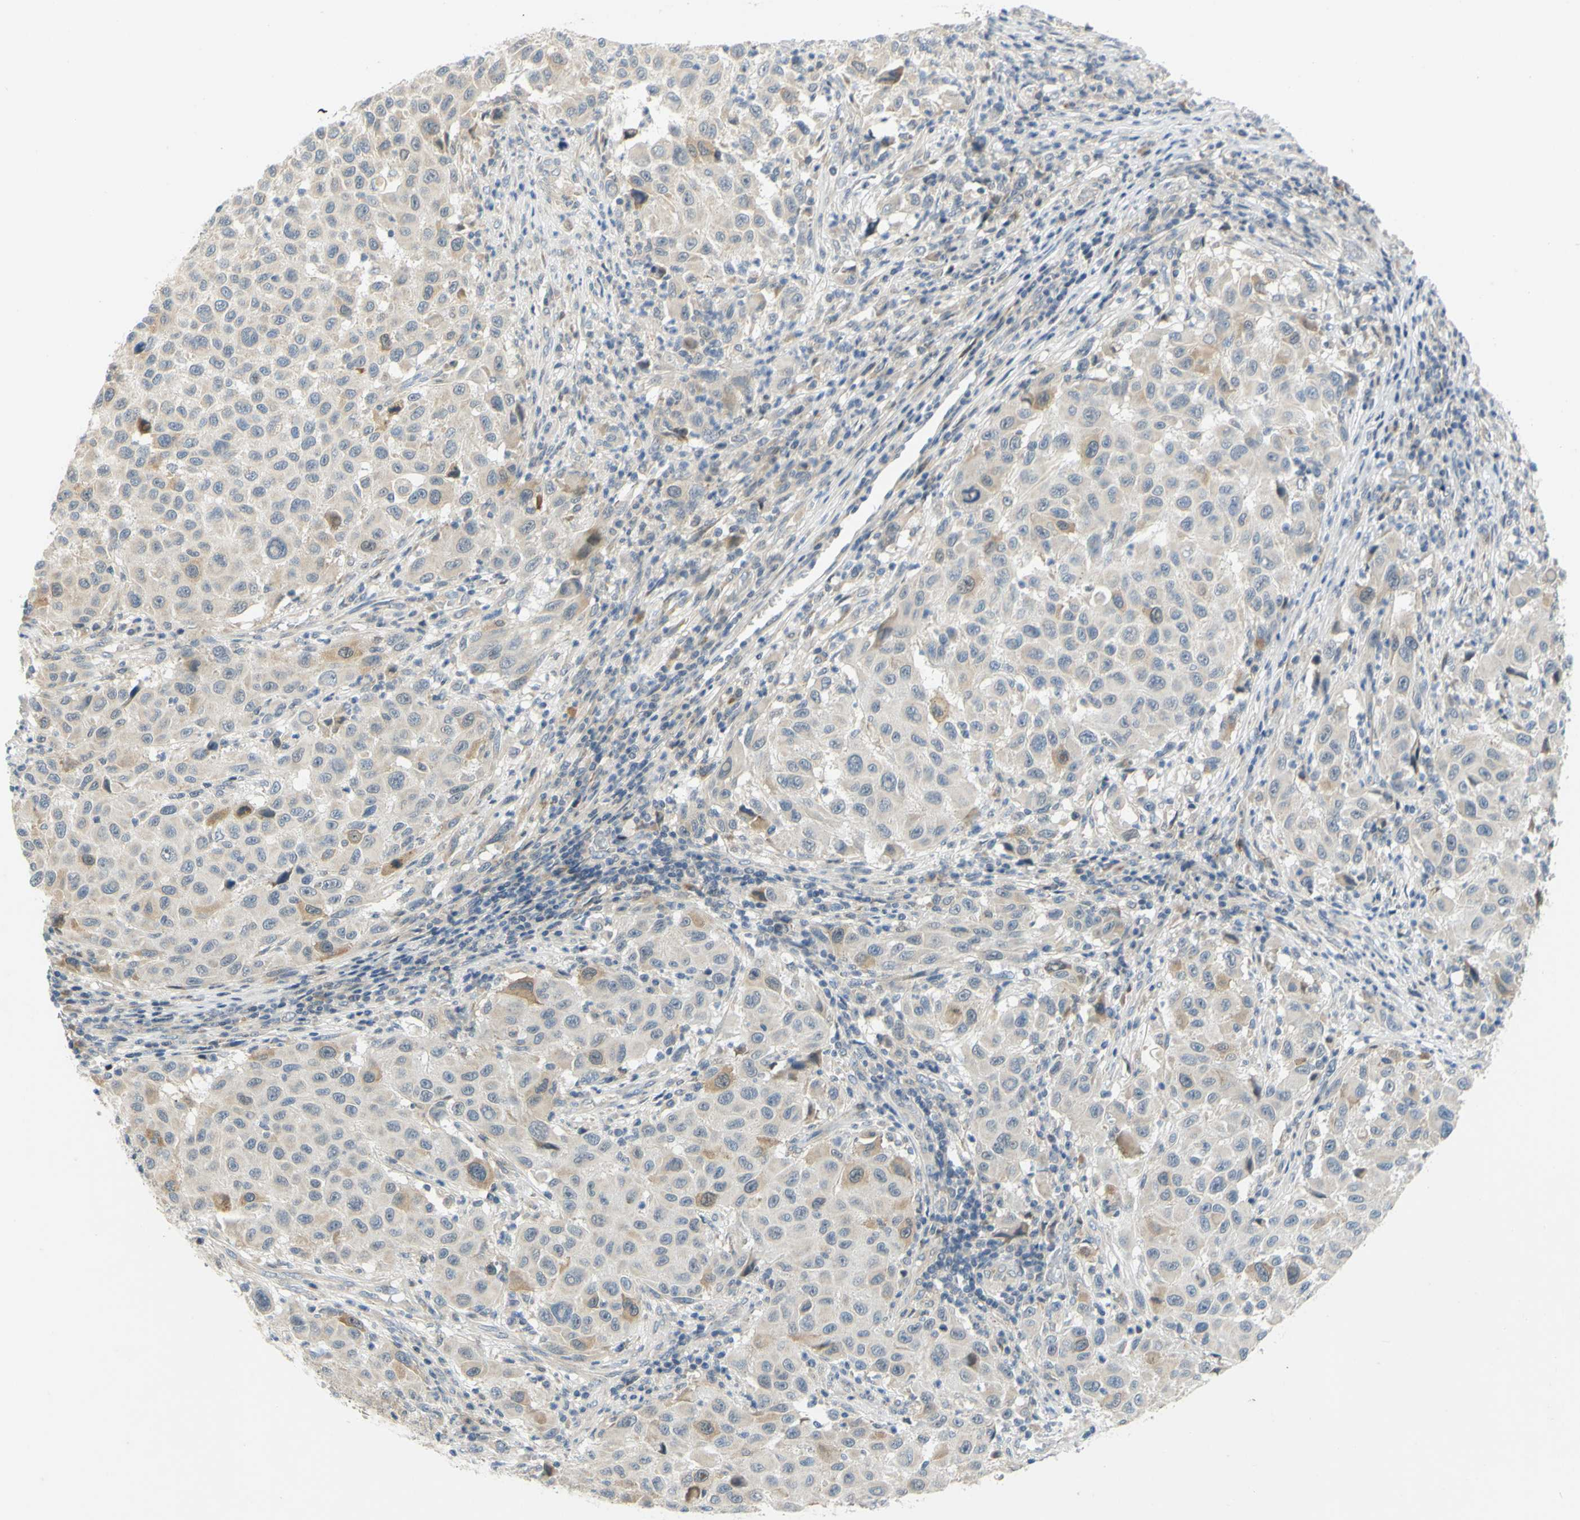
{"staining": {"intensity": "moderate", "quantity": "<25%", "location": "cytoplasmic/membranous"}, "tissue": "melanoma", "cell_type": "Tumor cells", "image_type": "cancer", "snomed": [{"axis": "morphology", "description": "Malignant melanoma, Metastatic site"}, {"axis": "topography", "description": "Lymph node"}], "caption": "This is a micrograph of immunohistochemistry staining of malignant melanoma (metastatic site), which shows moderate staining in the cytoplasmic/membranous of tumor cells.", "gene": "CCNB2", "patient": {"sex": "male", "age": 61}}